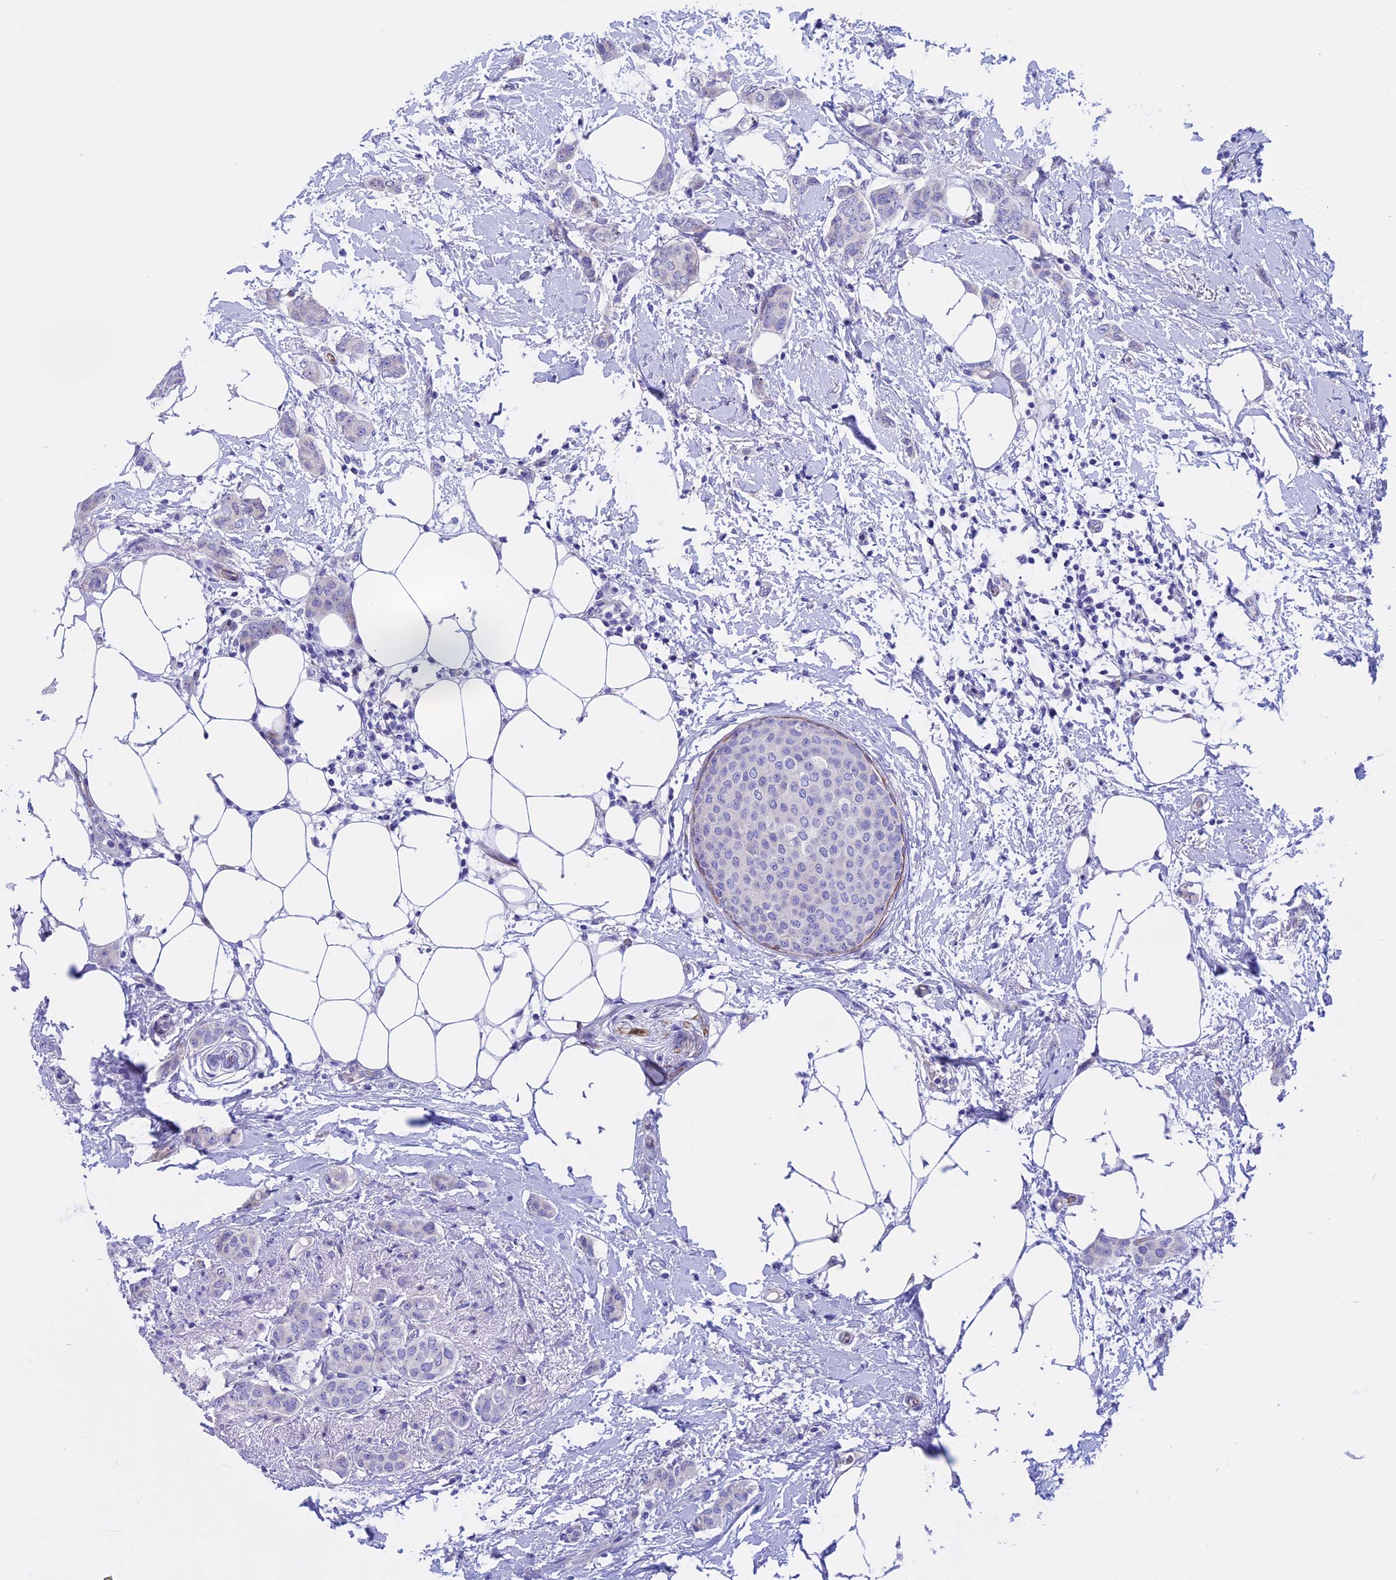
{"staining": {"intensity": "negative", "quantity": "none", "location": "none"}, "tissue": "breast cancer", "cell_type": "Tumor cells", "image_type": "cancer", "snomed": [{"axis": "morphology", "description": "Duct carcinoma"}, {"axis": "topography", "description": "Breast"}], "caption": "Tumor cells show no significant positivity in breast cancer.", "gene": "TMEM138", "patient": {"sex": "female", "age": 72}}